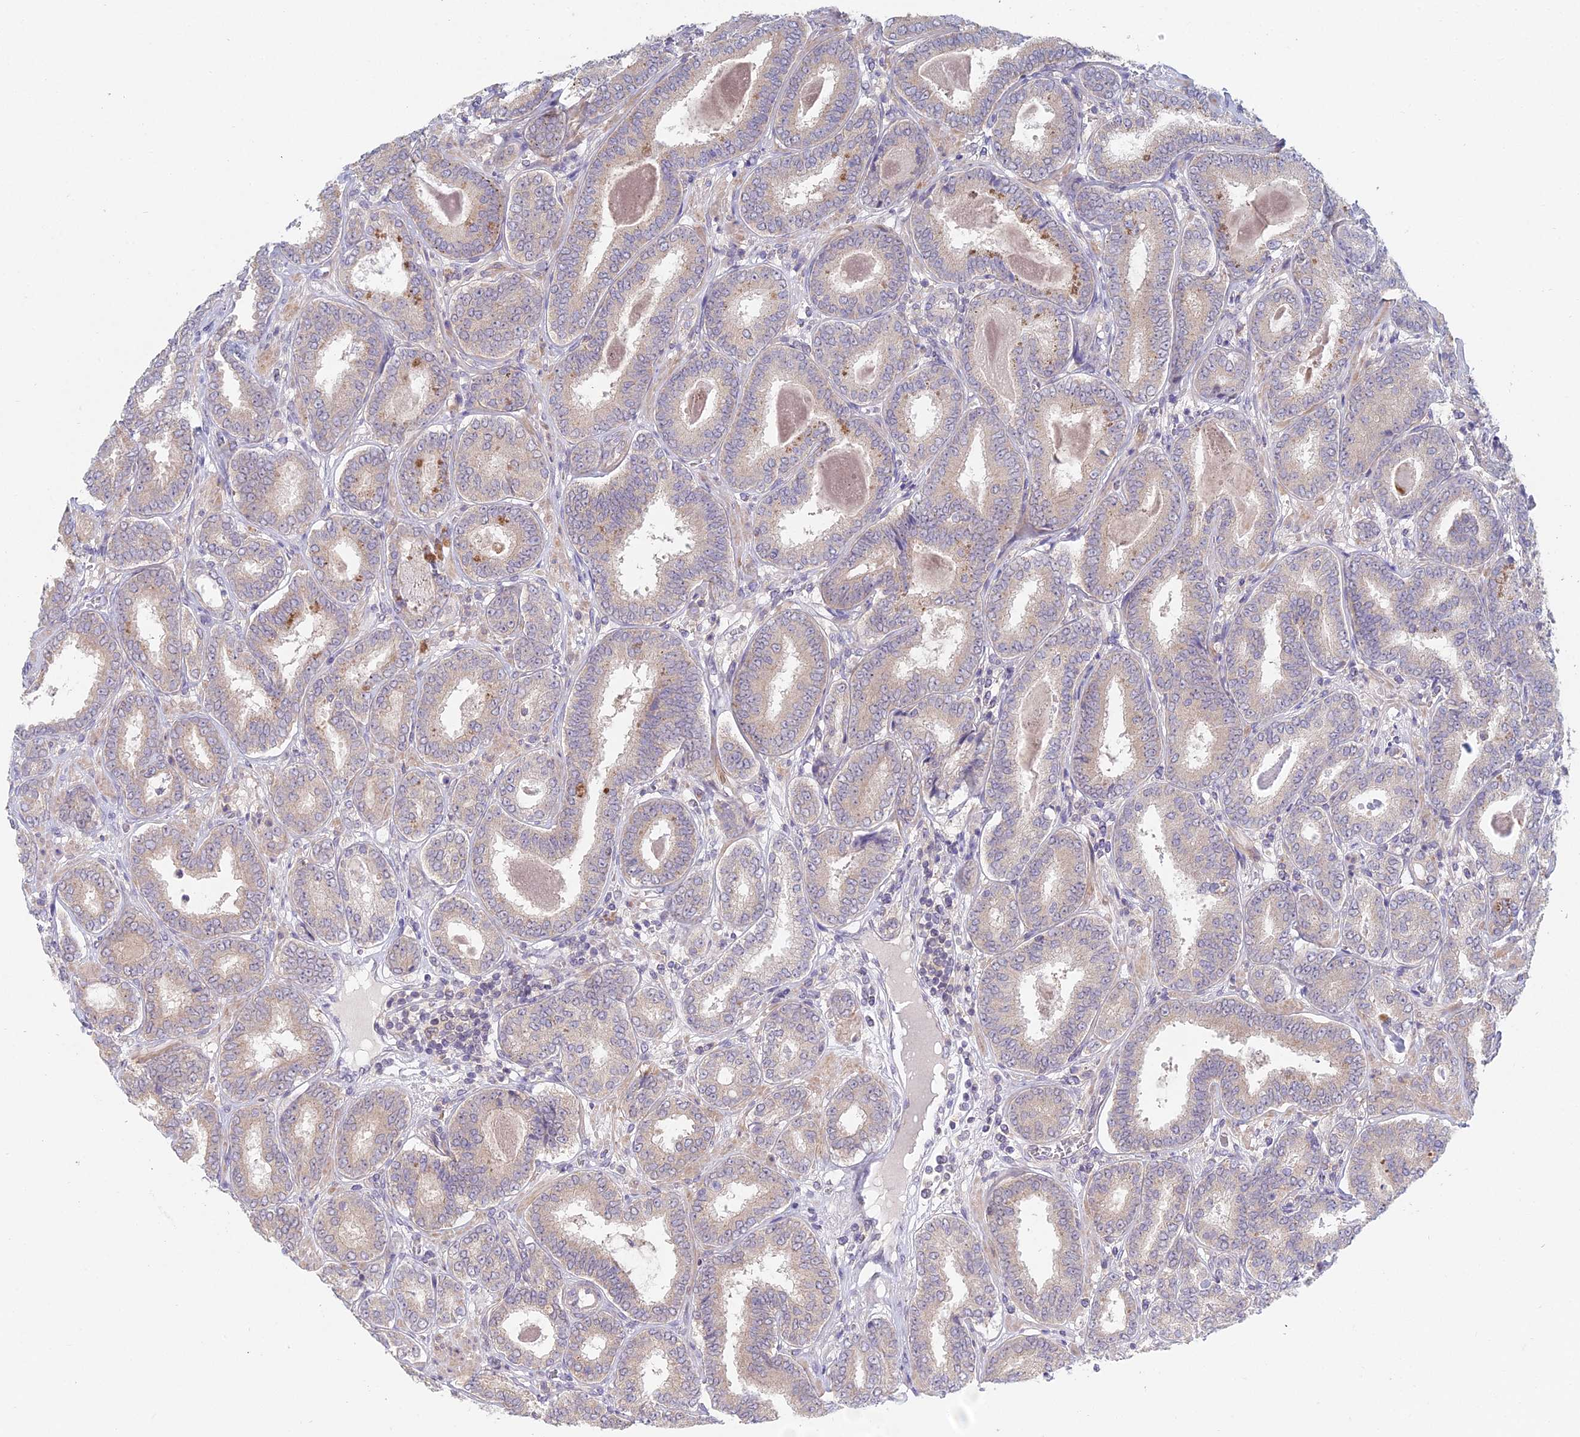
{"staining": {"intensity": "weak", "quantity": "25%-75%", "location": "cytoplasmic/membranous"}, "tissue": "prostate cancer", "cell_type": "Tumor cells", "image_type": "cancer", "snomed": [{"axis": "morphology", "description": "Adenocarcinoma, High grade"}, {"axis": "topography", "description": "Prostate"}], "caption": "Immunohistochemical staining of prostate high-grade adenocarcinoma demonstrates low levels of weak cytoplasmic/membranous positivity in approximately 25%-75% of tumor cells.", "gene": "METTL26", "patient": {"sex": "male", "age": 72}}